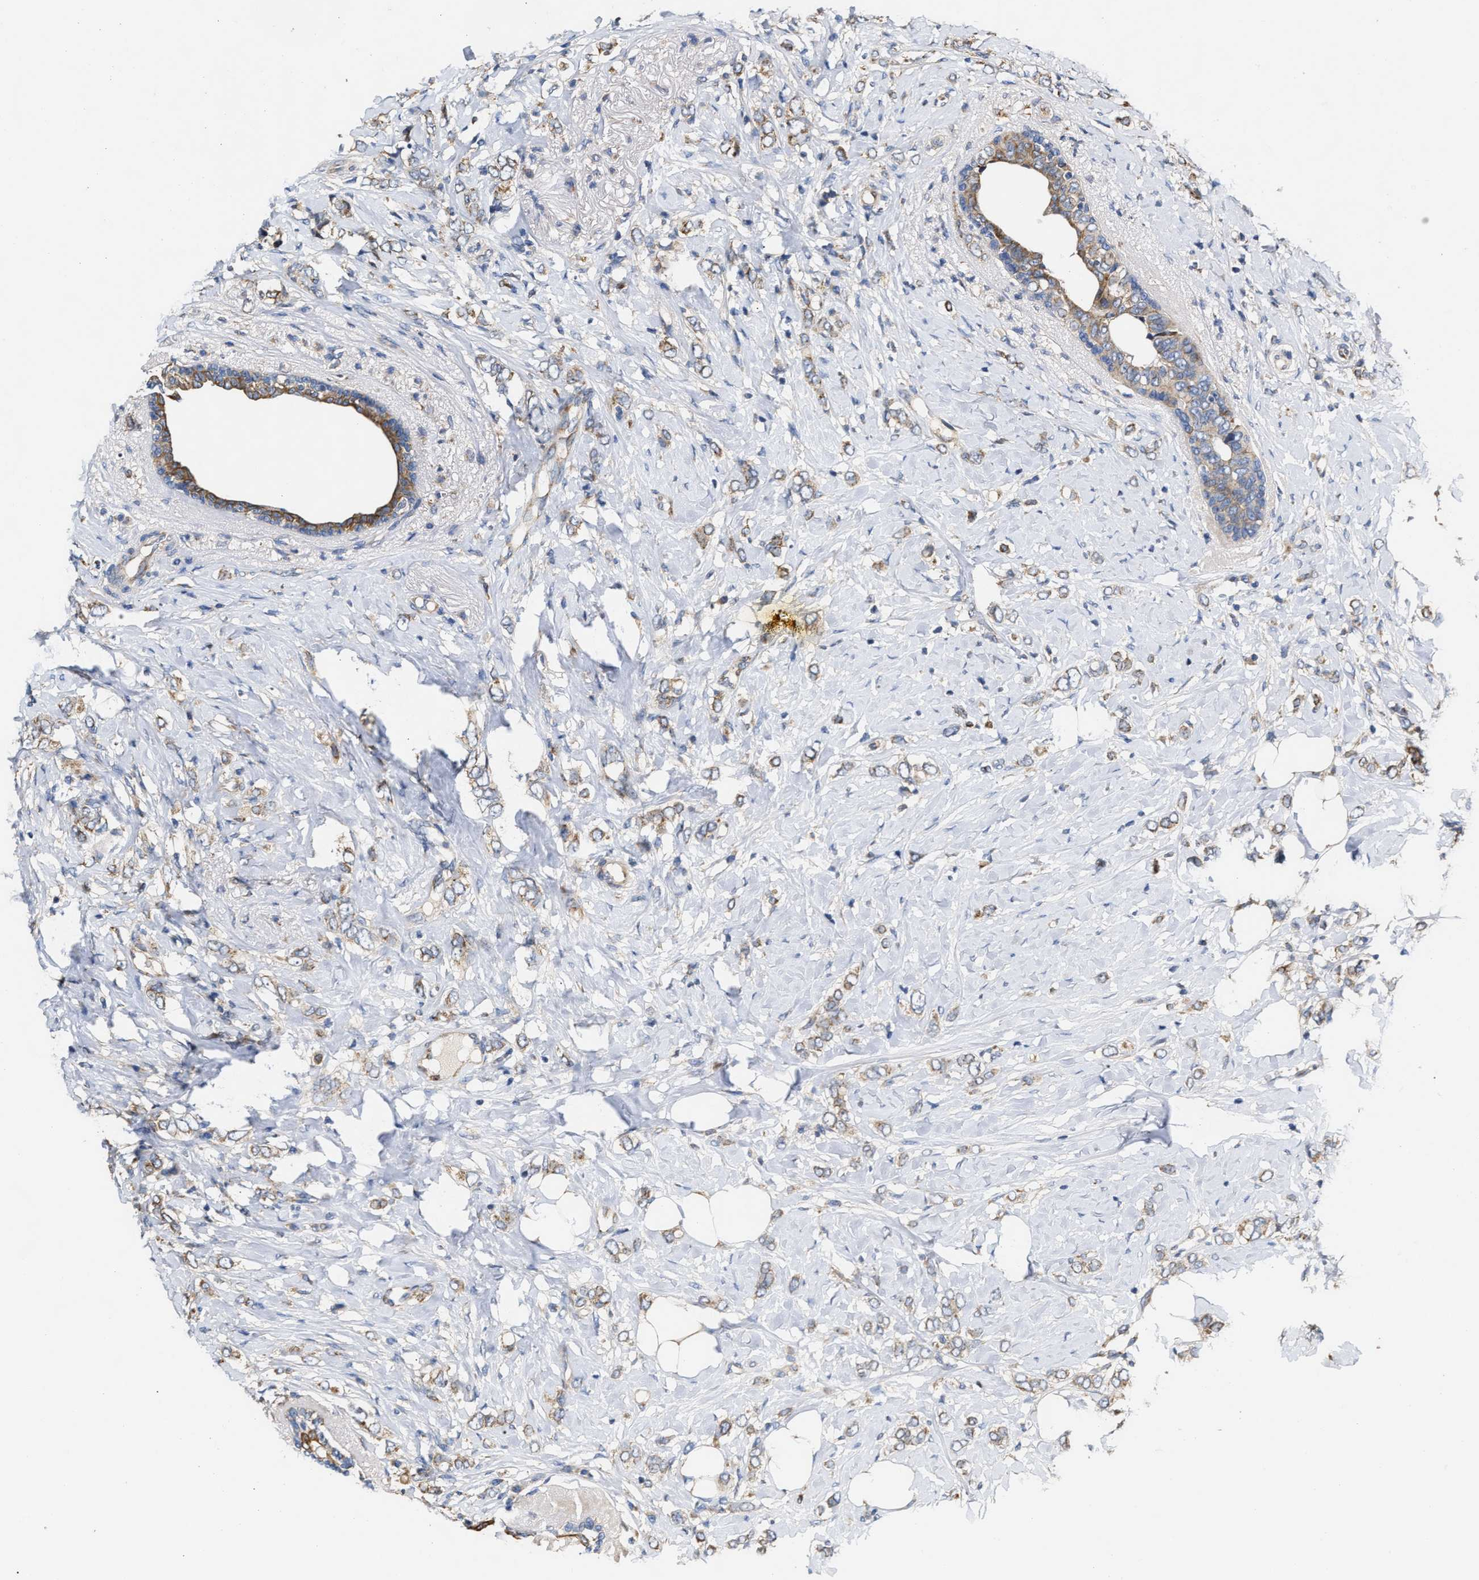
{"staining": {"intensity": "moderate", "quantity": ">75%", "location": "cytoplasmic/membranous"}, "tissue": "breast cancer", "cell_type": "Tumor cells", "image_type": "cancer", "snomed": [{"axis": "morphology", "description": "Normal tissue, NOS"}, {"axis": "morphology", "description": "Lobular carcinoma"}, {"axis": "topography", "description": "Breast"}], "caption": "Protein staining of breast cancer (lobular carcinoma) tissue shows moderate cytoplasmic/membranous expression in about >75% of tumor cells.", "gene": "MALSU1", "patient": {"sex": "female", "age": 47}}